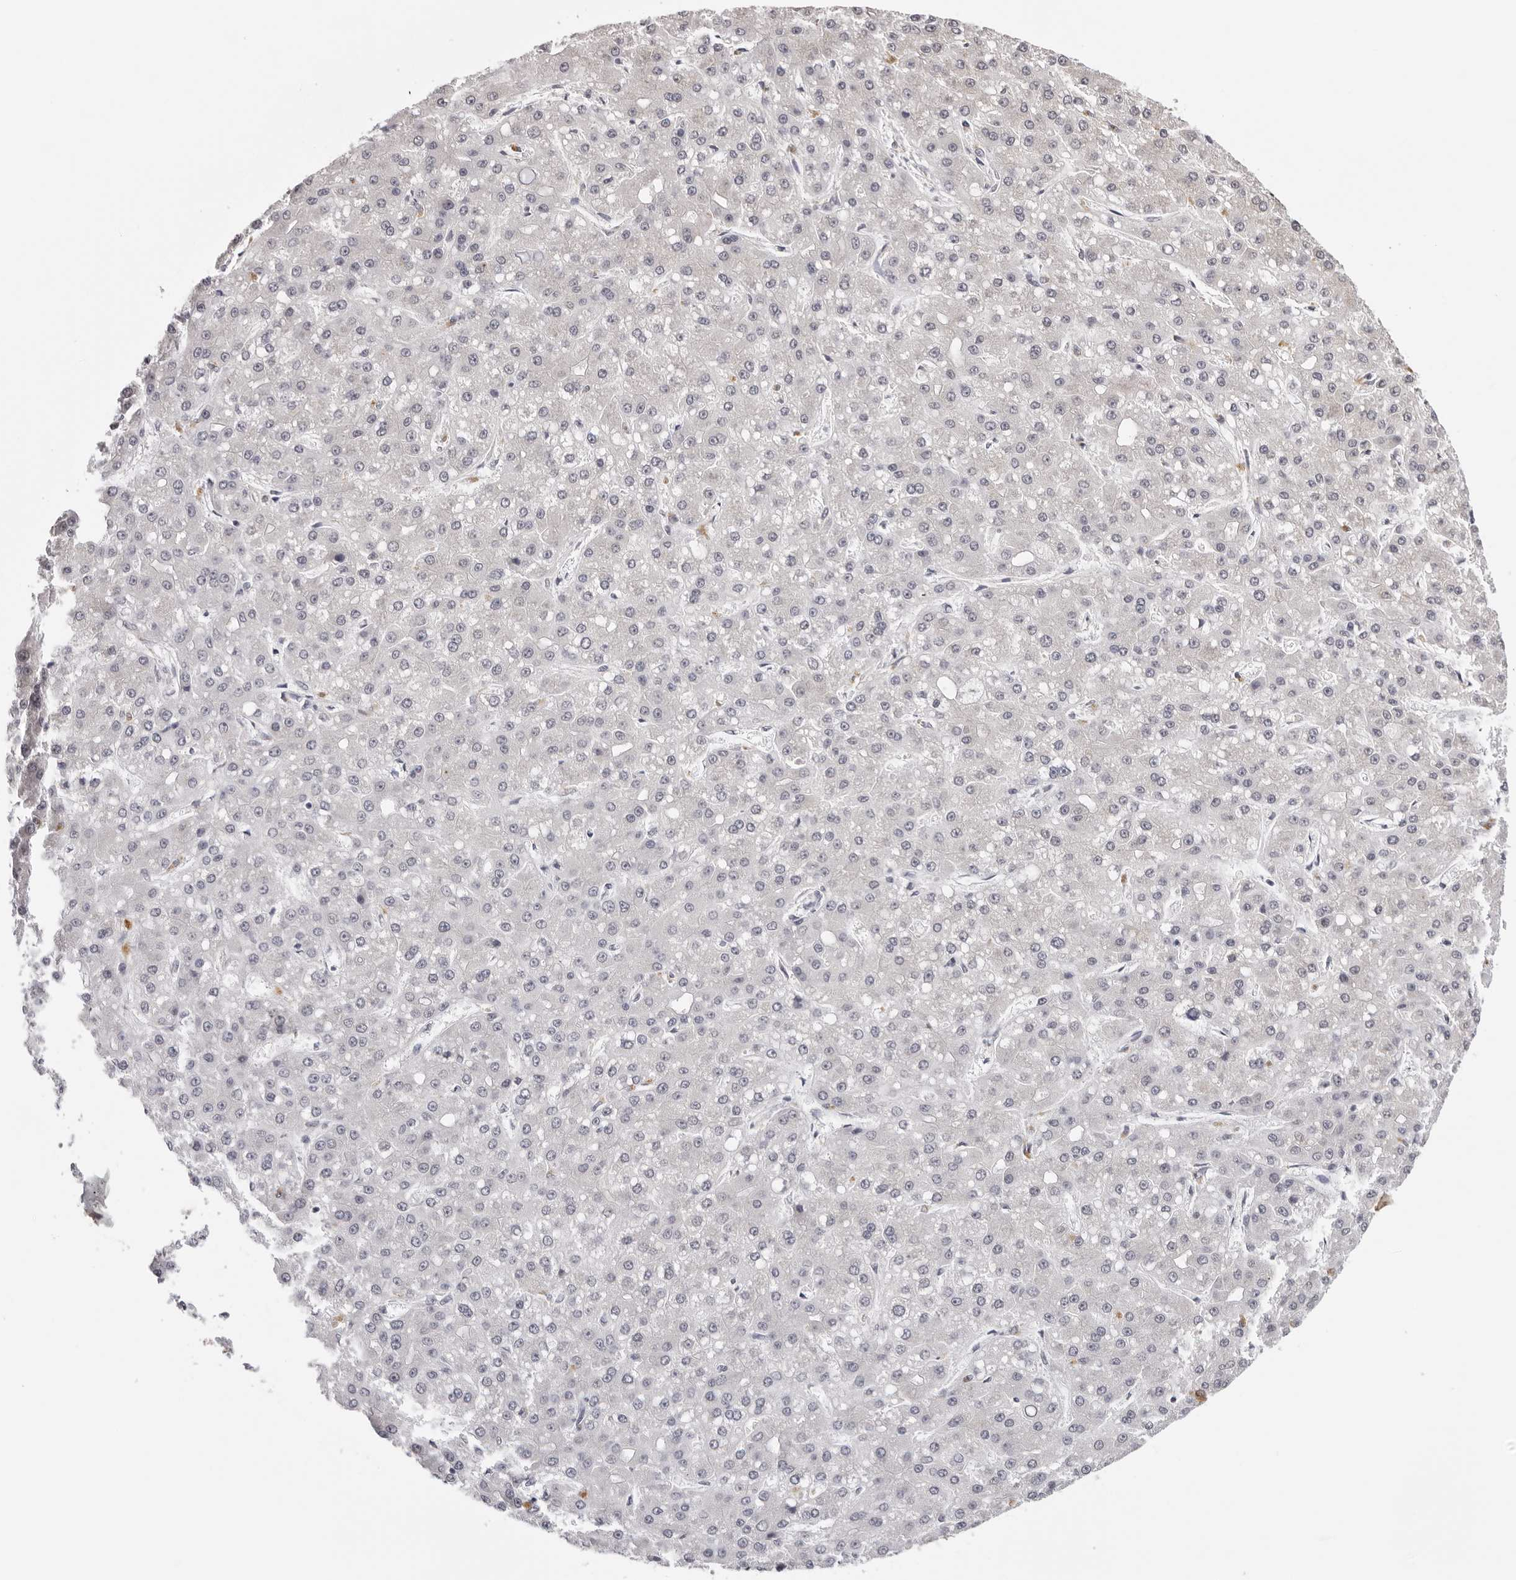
{"staining": {"intensity": "negative", "quantity": "none", "location": "none"}, "tissue": "liver cancer", "cell_type": "Tumor cells", "image_type": "cancer", "snomed": [{"axis": "morphology", "description": "Carcinoma, Hepatocellular, NOS"}, {"axis": "topography", "description": "Liver"}], "caption": "This histopathology image is of liver hepatocellular carcinoma stained with immunohistochemistry to label a protein in brown with the nuclei are counter-stained blue. There is no staining in tumor cells.", "gene": "PRUNE1", "patient": {"sex": "male", "age": 67}}